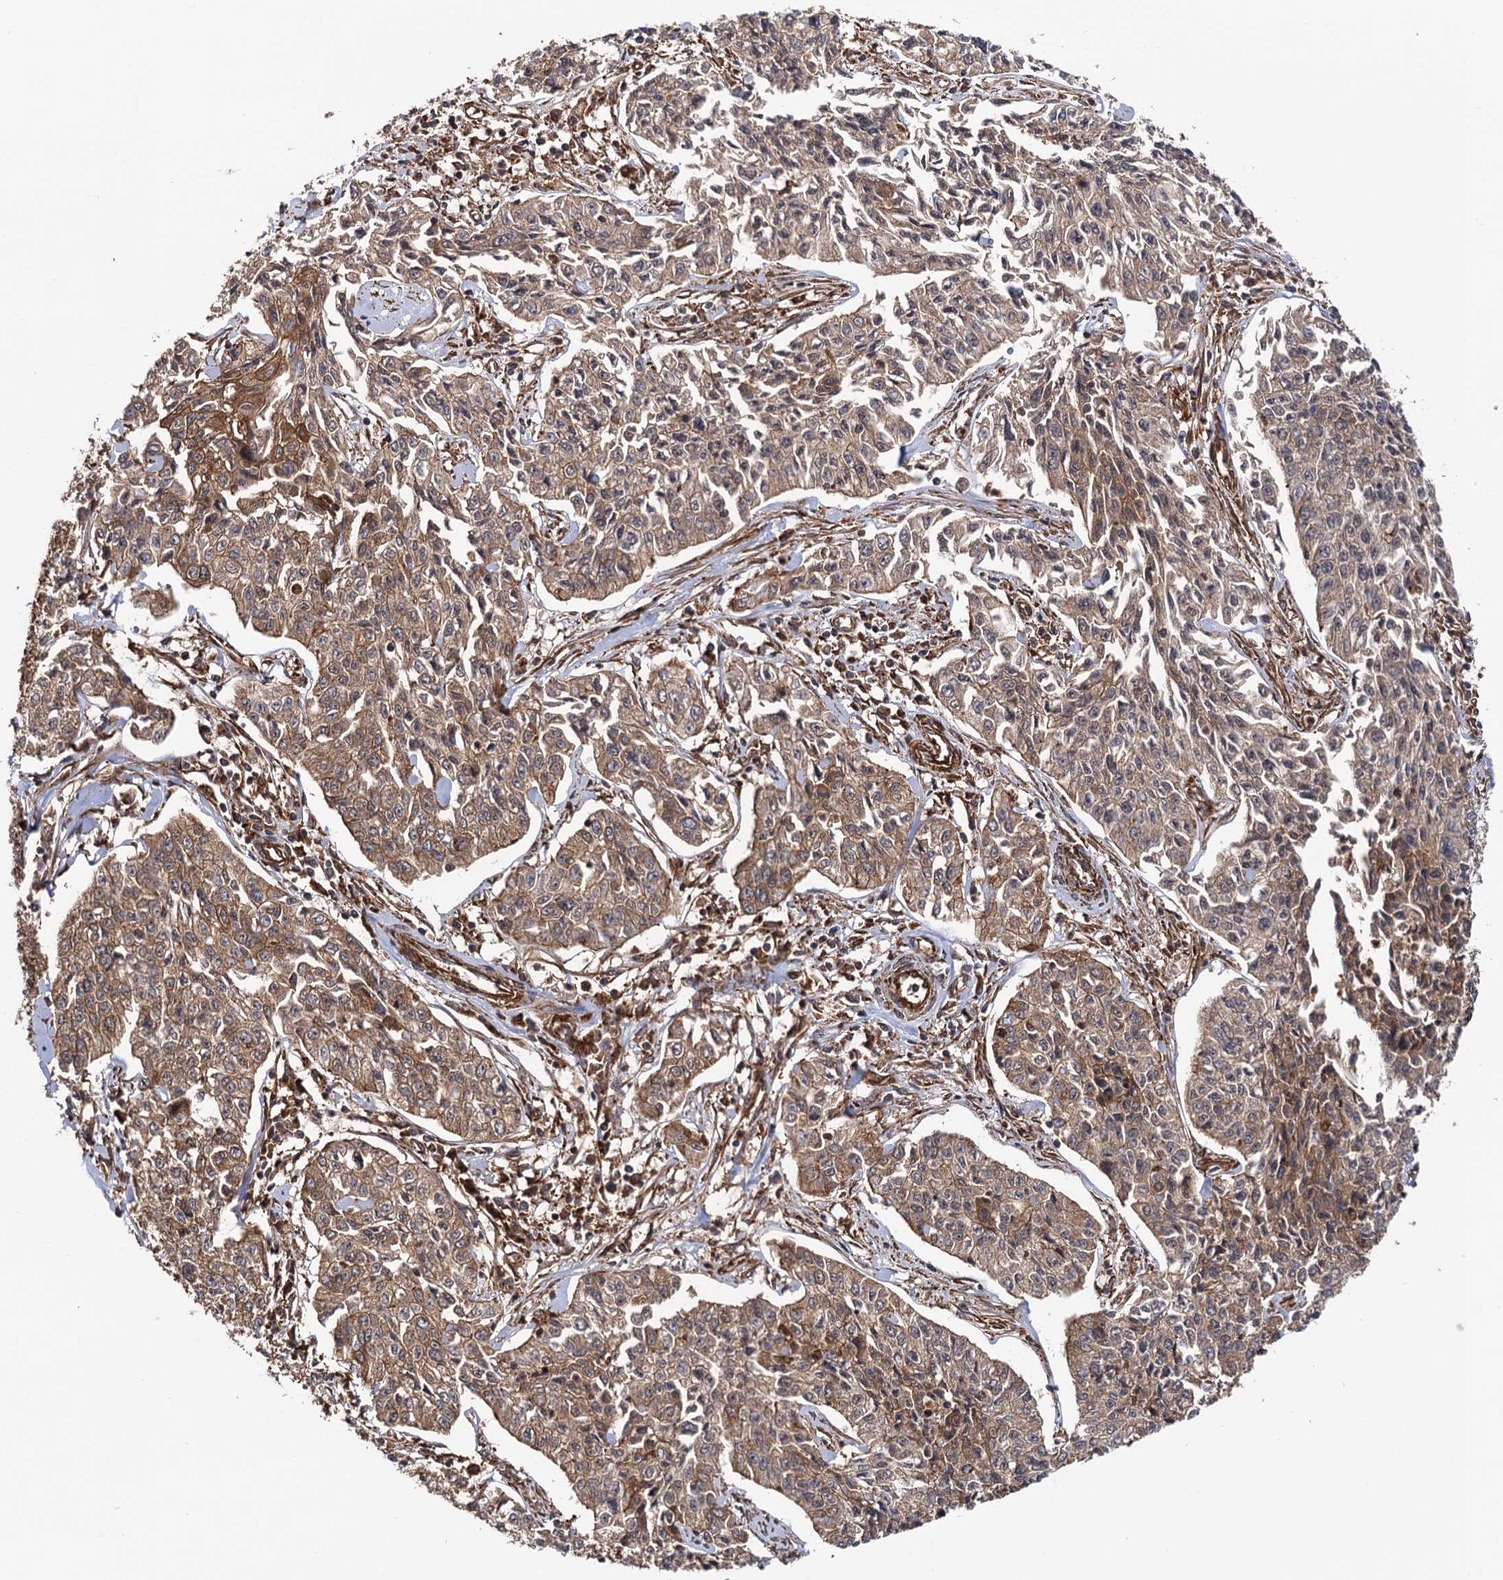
{"staining": {"intensity": "moderate", "quantity": ">75%", "location": "cytoplasmic/membranous"}, "tissue": "cervical cancer", "cell_type": "Tumor cells", "image_type": "cancer", "snomed": [{"axis": "morphology", "description": "Squamous cell carcinoma, NOS"}, {"axis": "topography", "description": "Cervix"}], "caption": "Cervical cancer stained with DAB IHC demonstrates medium levels of moderate cytoplasmic/membranous expression in about >75% of tumor cells.", "gene": "ATP8B4", "patient": {"sex": "female", "age": 35}}